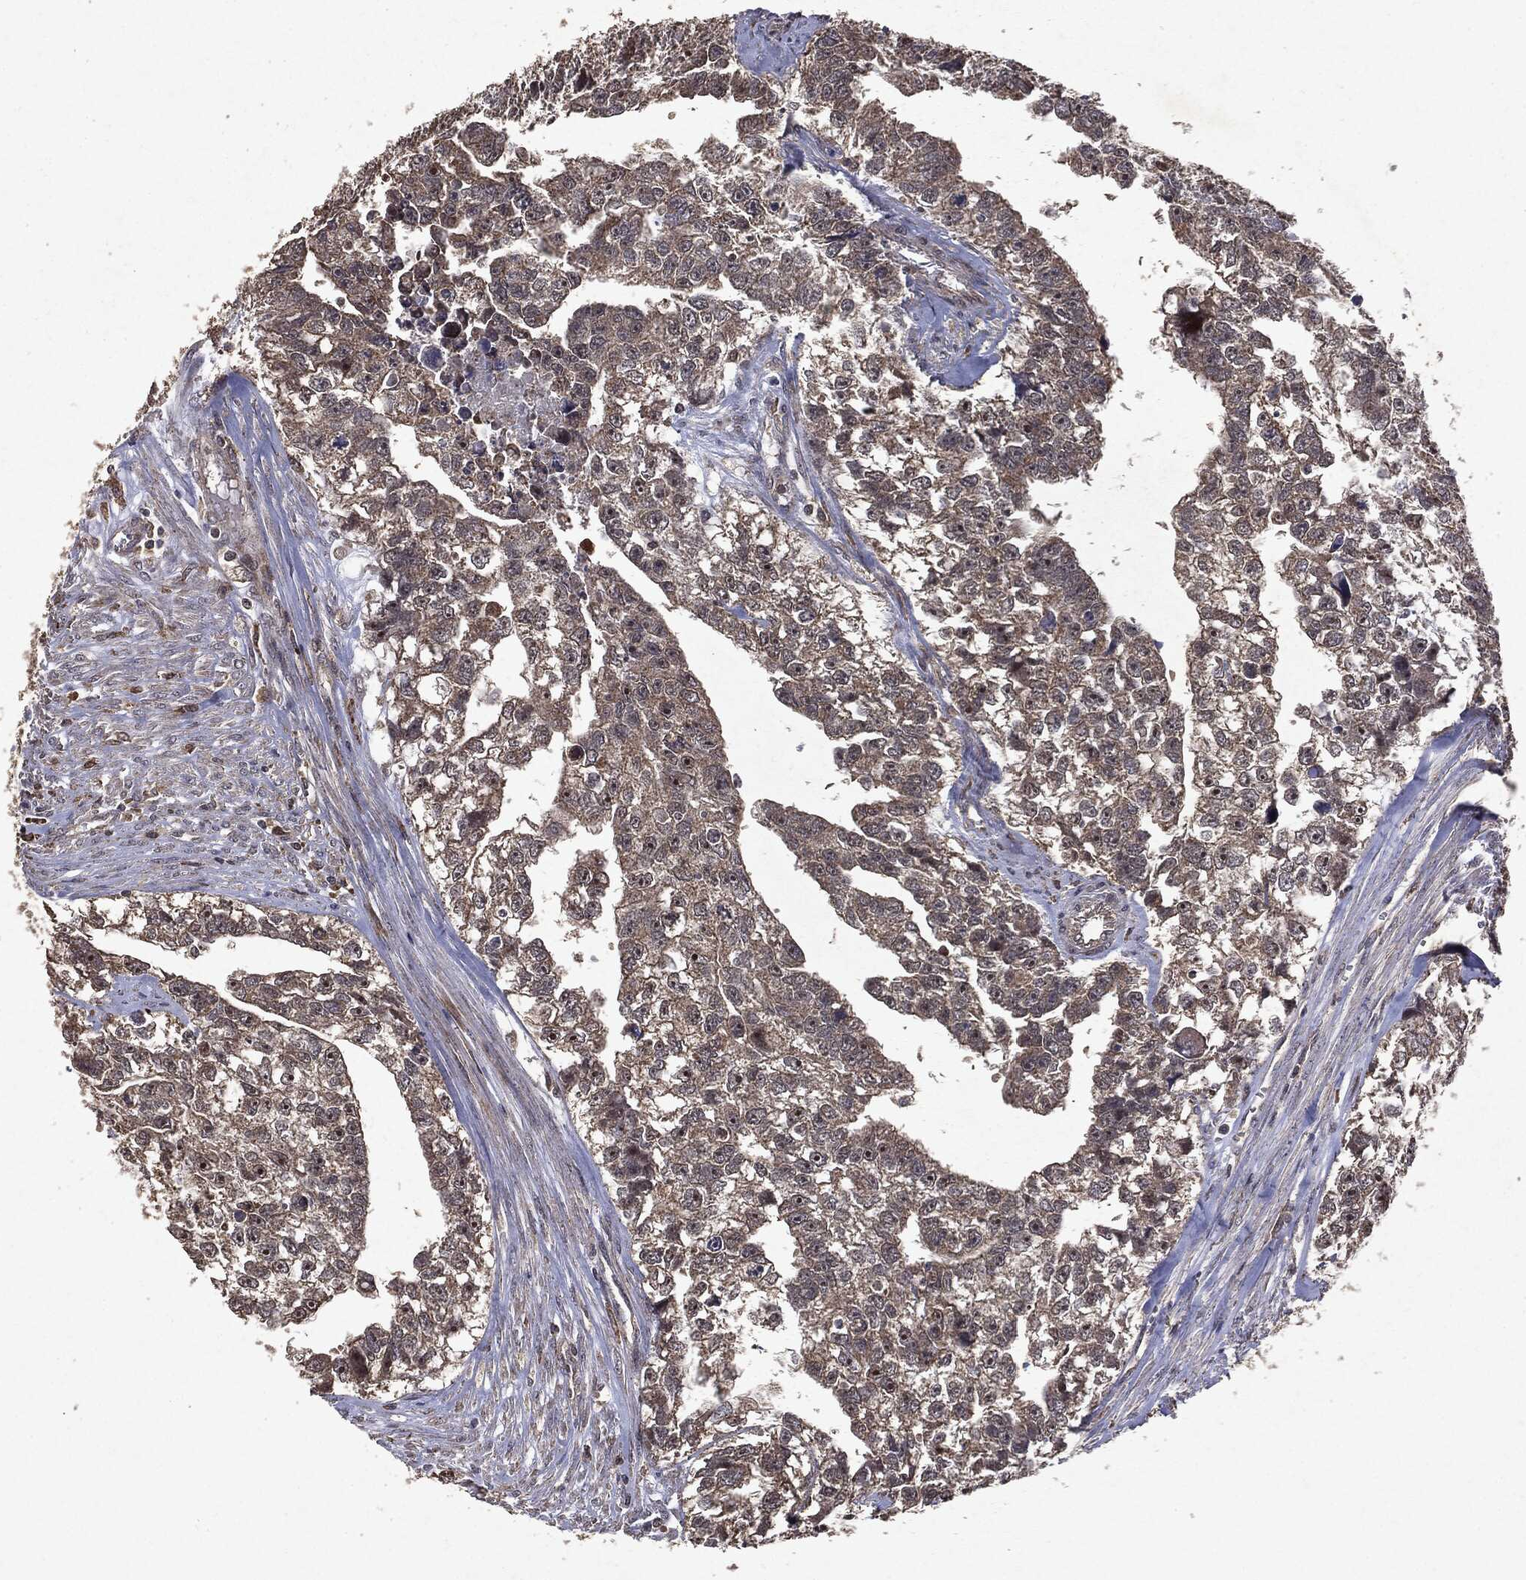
{"staining": {"intensity": "negative", "quantity": "none", "location": "none"}, "tissue": "testis cancer", "cell_type": "Tumor cells", "image_type": "cancer", "snomed": [{"axis": "morphology", "description": "Carcinoma, Embryonal, NOS"}, {"axis": "morphology", "description": "Teratoma, malignant, NOS"}, {"axis": "topography", "description": "Testis"}], "caption": "Immunohistochemical staining of human testis cancer exhibits no significant staining in tumor cells.", "gene": "PTEN", "patient": {"sex": "male", "age": 44}}